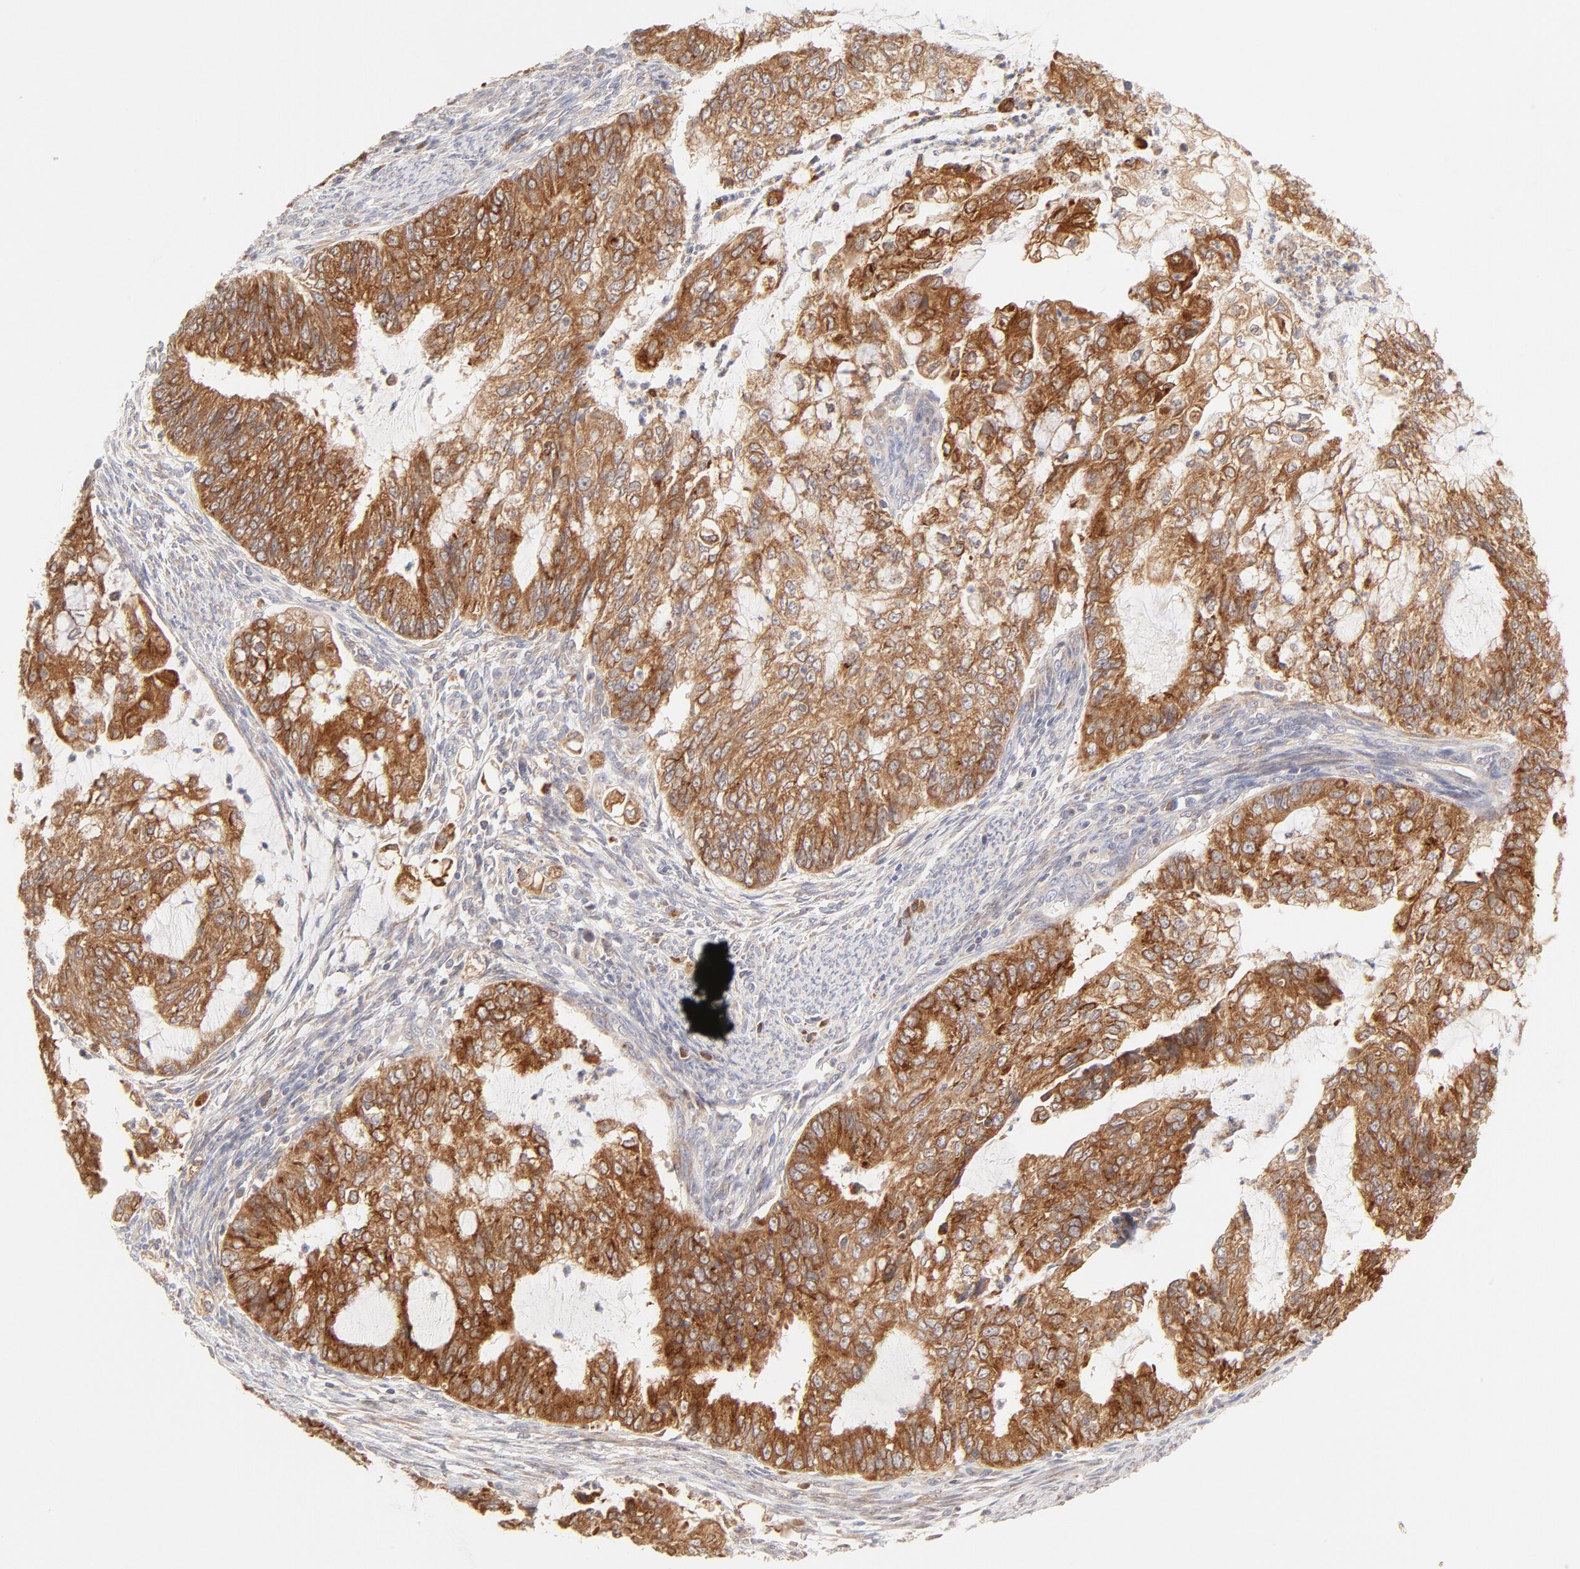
{"staining": {"intensity": "strong", "quantity": ">75%", "location": "cytoplasmic/membranous"}, "tissue": "endometrial cancer", "cell_type": "Tumor cells", "image_type": "cancer", "snomed": [{"axis": "morphology", "description": "Adenocarcinoma, NOS"}, {"axis": "topography", "description": "Endometrium"}], "caption": "Tumor cells demonstrate high levels of strong cytoplasmic/membranous staining in approximately >75% of cells in human endometrial cancer (adenocarcinoma).", "gene": "RPS6KA1", "patient": {"sex": "female", "age": 75}}